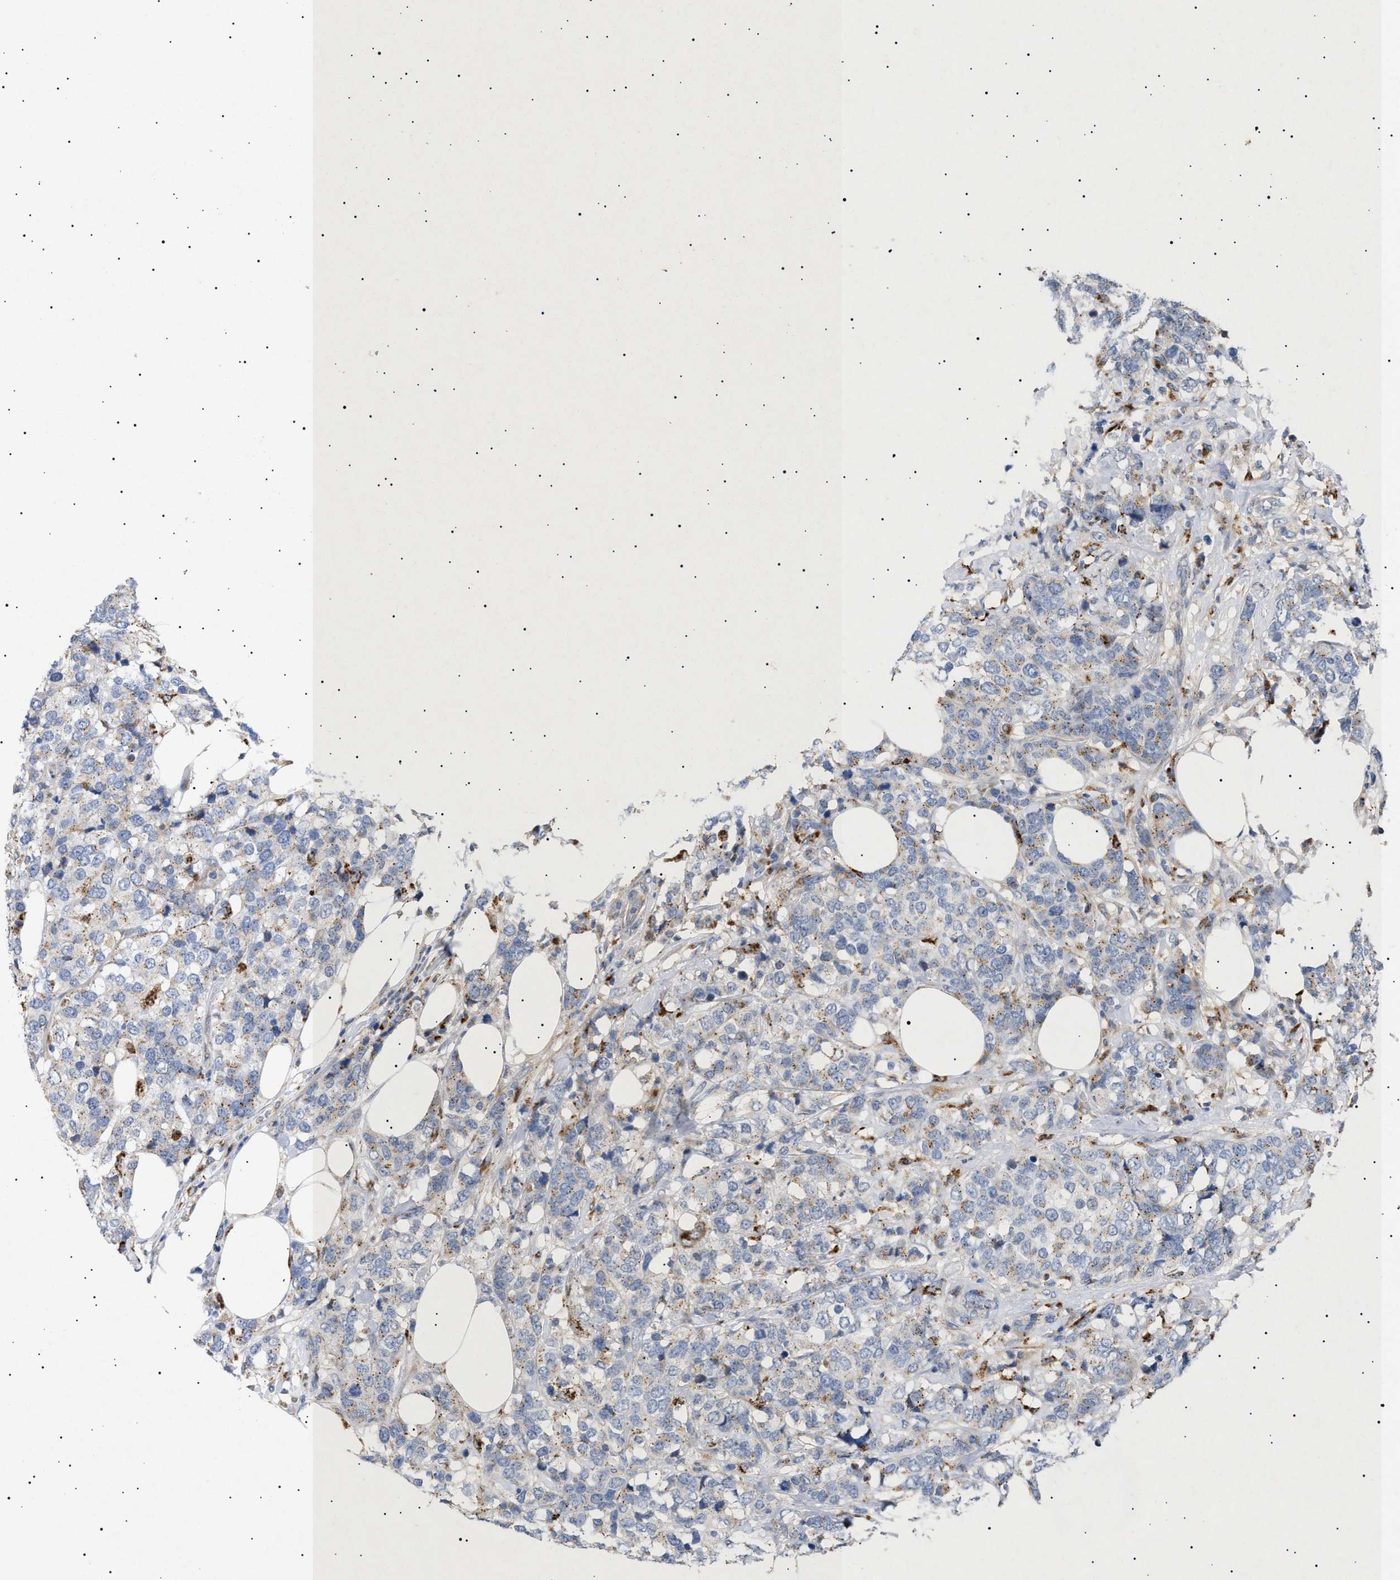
{"staining": {"intensity": "weak", "quantity": "25%-75%", "location": "cytoplasmic/membranous"}, "tissue": "breast cancer", "cell_type": "Tumor cells", "image_type": "cancer", "snomed": [{"axis": "morphology", "description": "Lobular carcinoma"}, {"axis": "topography", "description": "Breast"}], "caption": "A histopathology image showing weak cytoplasmic/membranous positivity in approximately 25%-75% of tumor cells in breast cancer (lobular carcinoma), as visualized by brown immunohistochemical staining.", "gene": "SIRT5", "patient": {"sex": "female", "age": 59}}